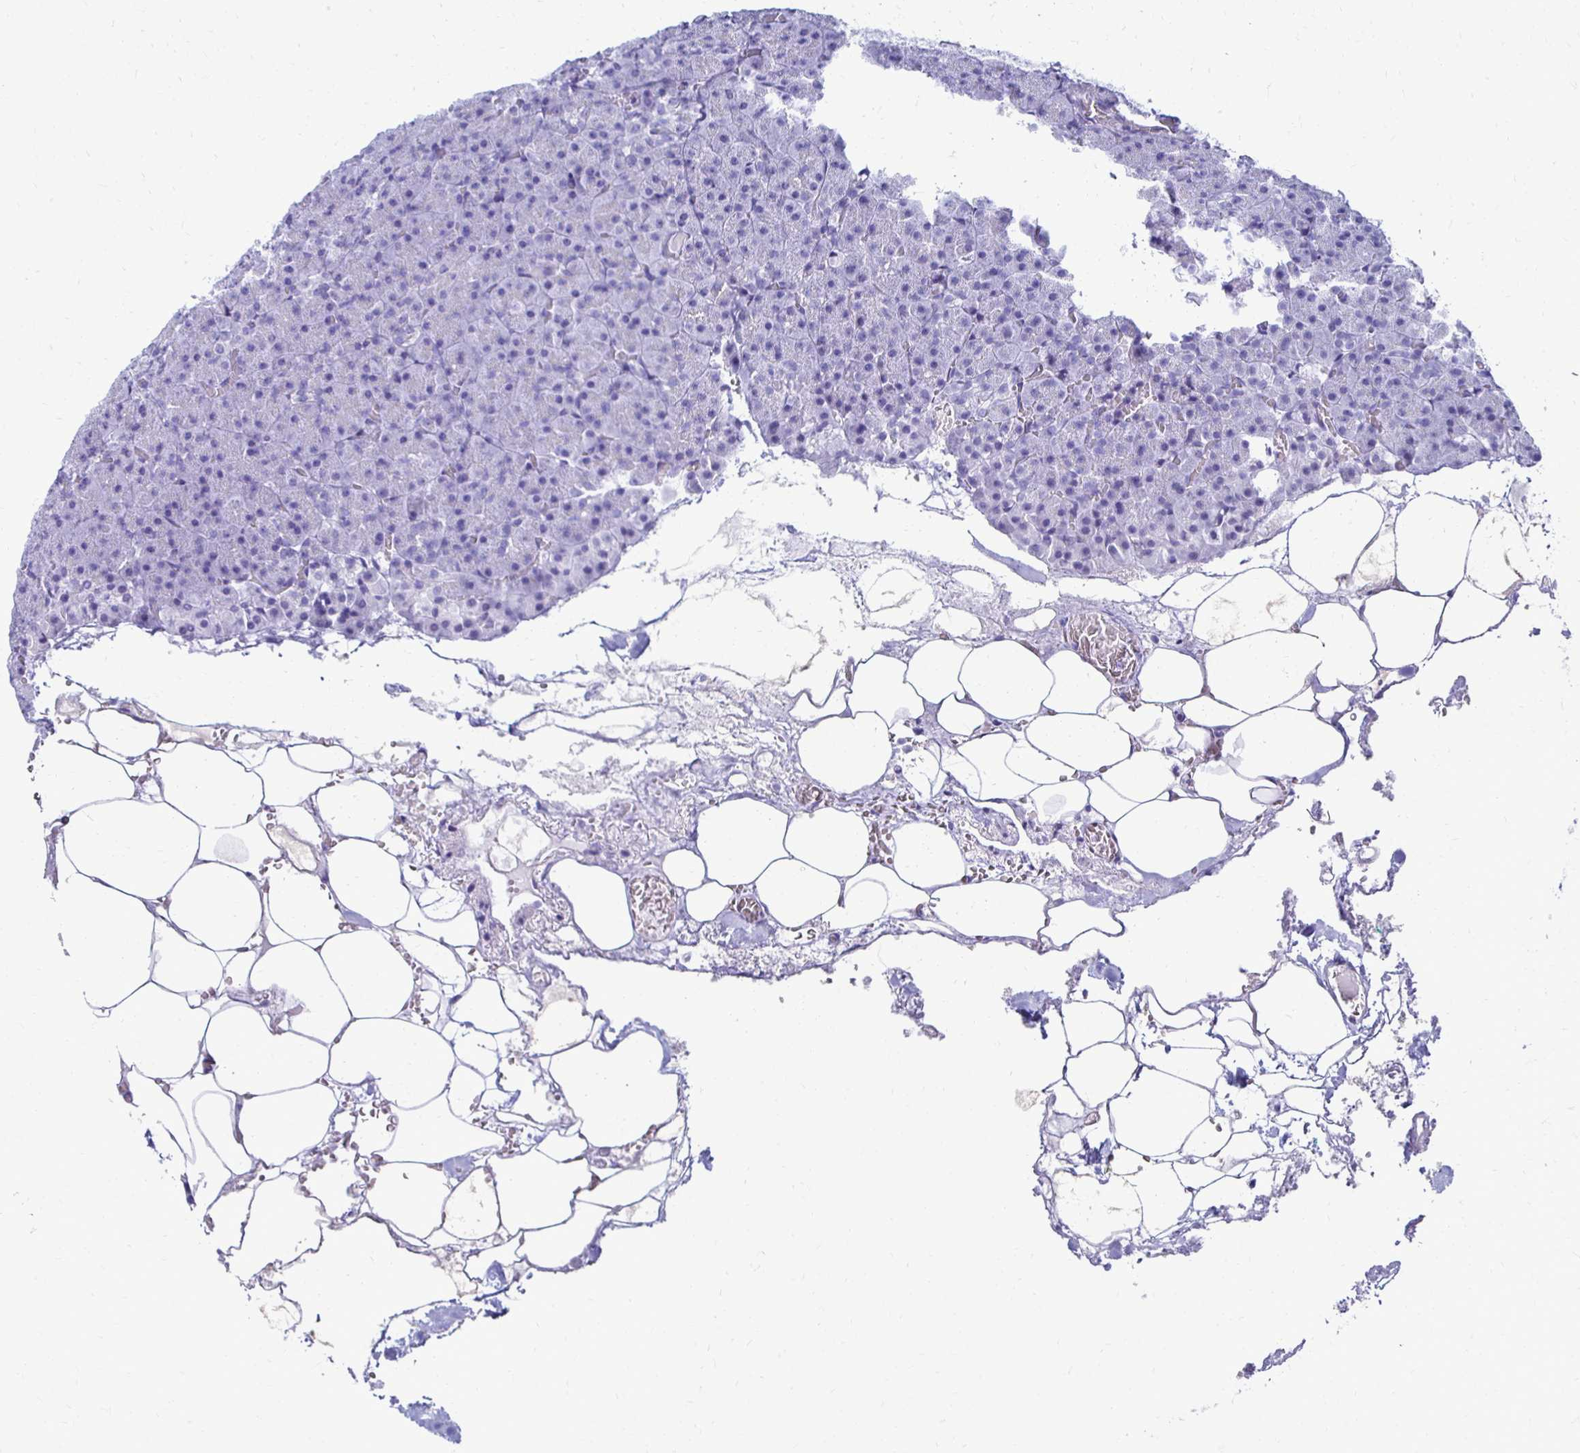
{"staining": {"intensity": "negative", "quantity": "none", "location": "none"}, "tissue": "pancreas", "cell_type": "Exocrine glandular cells", "image_type": "normal", "snomed": [{"axis": "morphology", "description": "Normal tissue, NOS"}, {"axis": "topography", "description": "Pancreas"}], "caption": "A histopathology image of human pancreas is negative for staining in exocrine glandular cells.", "gene": "CST5", "patient": {"sex": "female", "age": 74}}